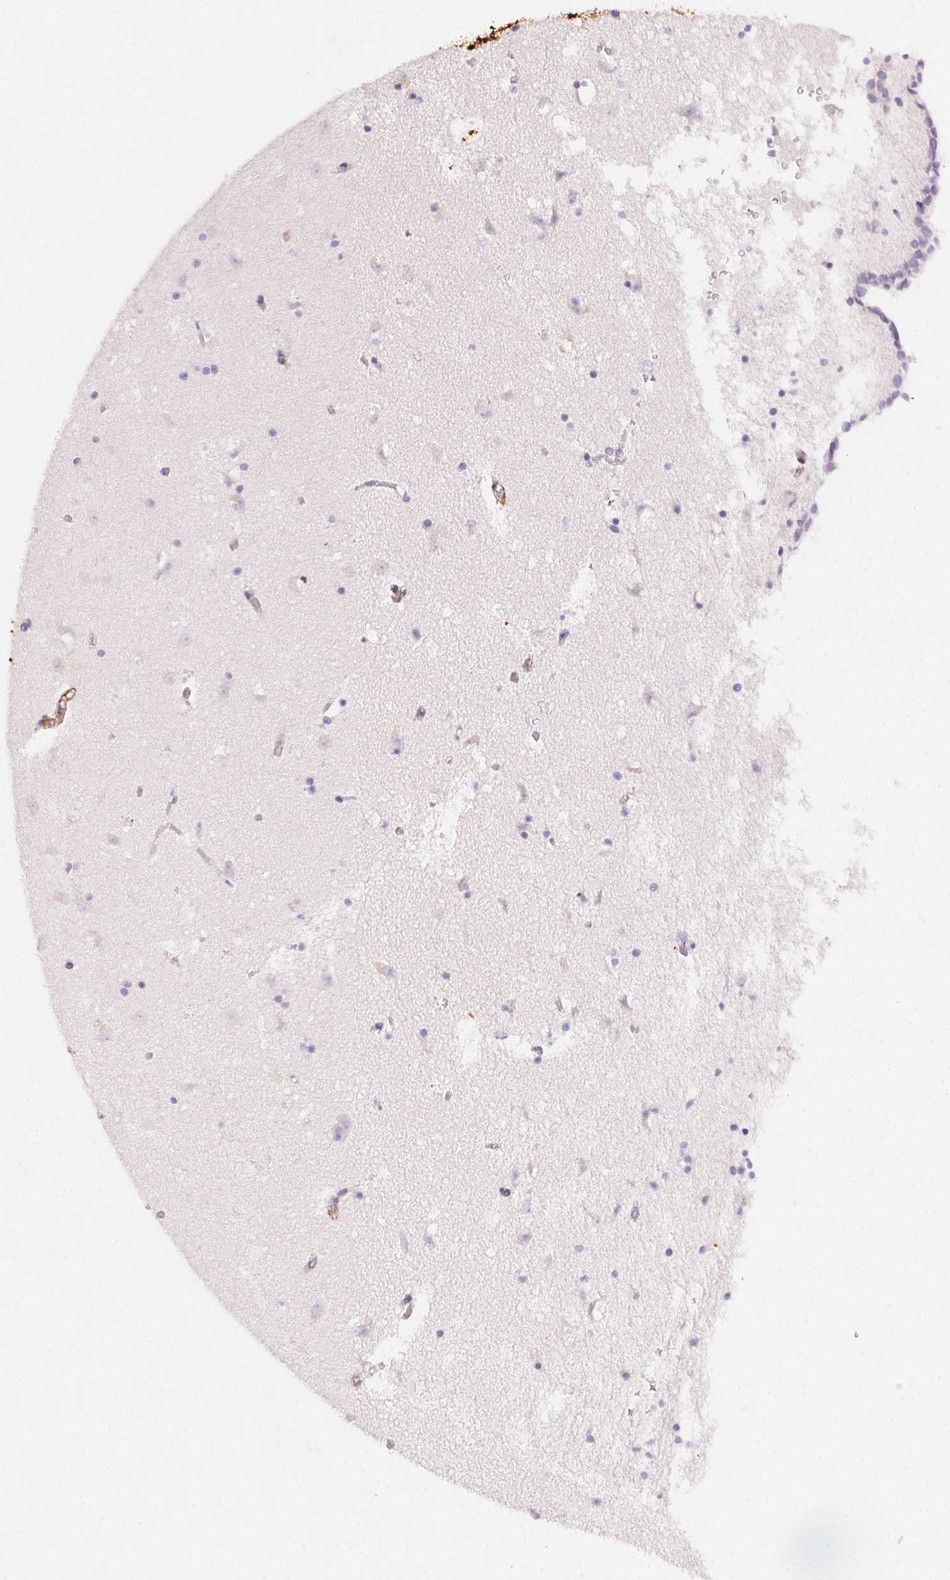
{"staining": {"intensity": "negative", "quantity": "none", "location": "none"}, "tissue": "caudate", "cell_type": "Glial cells", "image_type": "normal", "snomed": [{"axis": "morphology", "description": "Normal tissue, NOS"}, {"axis": "topography", "description": "Lateral ventricle wall"}], "caption": "The micrograph shows no significant staining in glial cells of caudate.", "gene": "GPX8", "patient": {"sex": "female", "age": 42}}